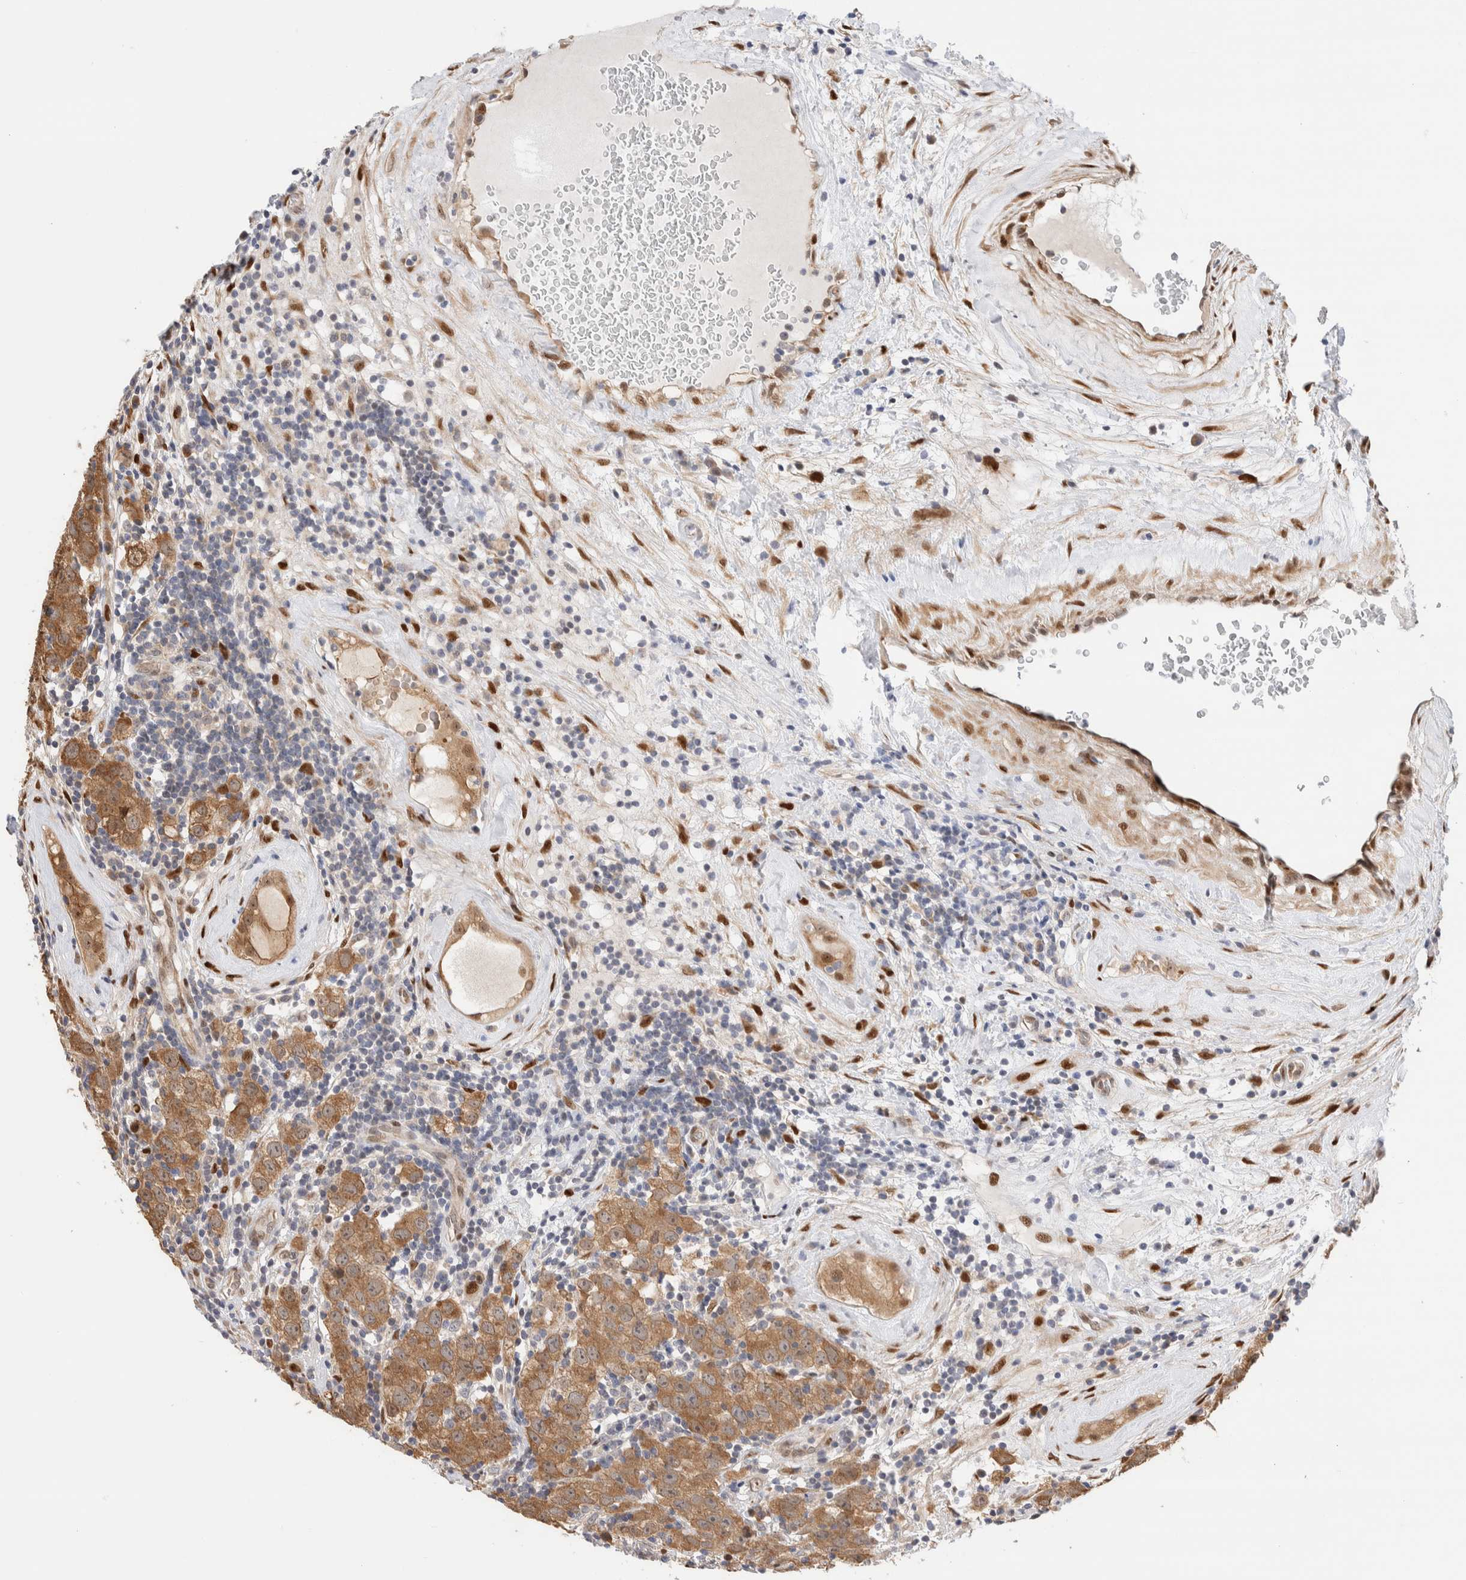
{"staining": {"intensity": "moderate", "quantity": ">75%", "location": "cytoplasmic/membranous,nuclear"}, "tissue": "testis cancer", "cell_type": "Tumor cells", "image_type": "cancer", "snomed": [{"axis": "morphology", "description": "Seminoma, NOS"}, {"axis": "morphology", "description": "Carcinoma, Embryonal, NOS"}, {"axis": "topography", "description": "Testis"}], "caption": "Protein staining demonstrates moderate cytoplasmic/membranous and nuclear positivity in approximately >75% of tumor cells in testis seminoma. (Brightfield microscopy of DAB IHC at high magnification).", "gene": "NSMAF", "patient": {"sex": "male", "age": 28}}